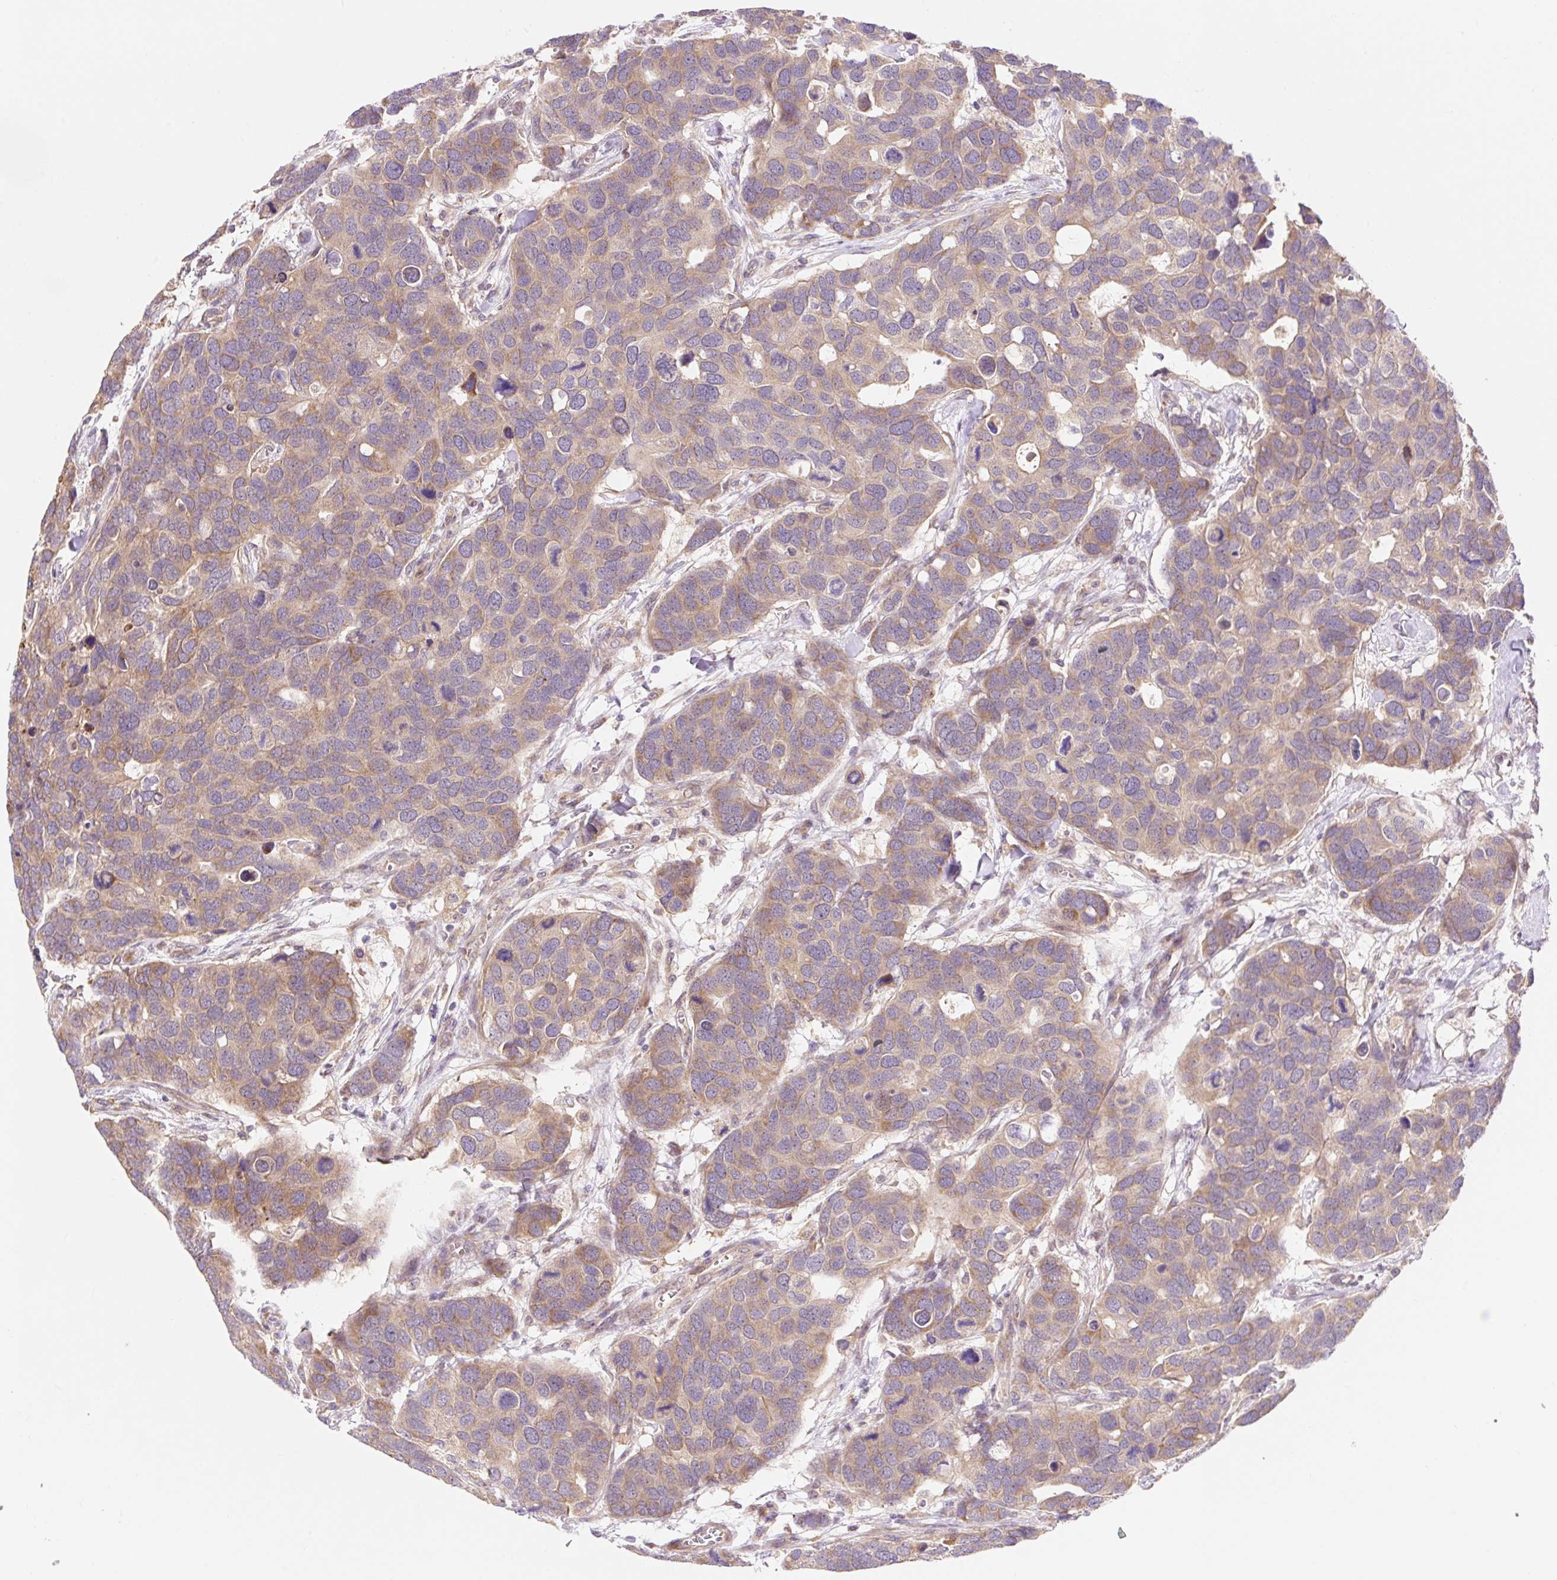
{"staining": {"intensity": "moderate", "quantity": "25%-75%", "location": "cytoplasmic/membranous"}, "tissue": "breast cancer", "cell_type": "Tumor cells", "image_type": "cancer", "snomed": [{"axis": "morphology", "description": "Duct carcinoma"}, {"axis": "topography", "description": "Breast"}], "caption": "Breast invasive ductal carcinoma stained with a protein marker demonstrates moderate staining in tumor cells.", "gene": "TRIAP1", "patient": {"sex": "female", "age": 83}}